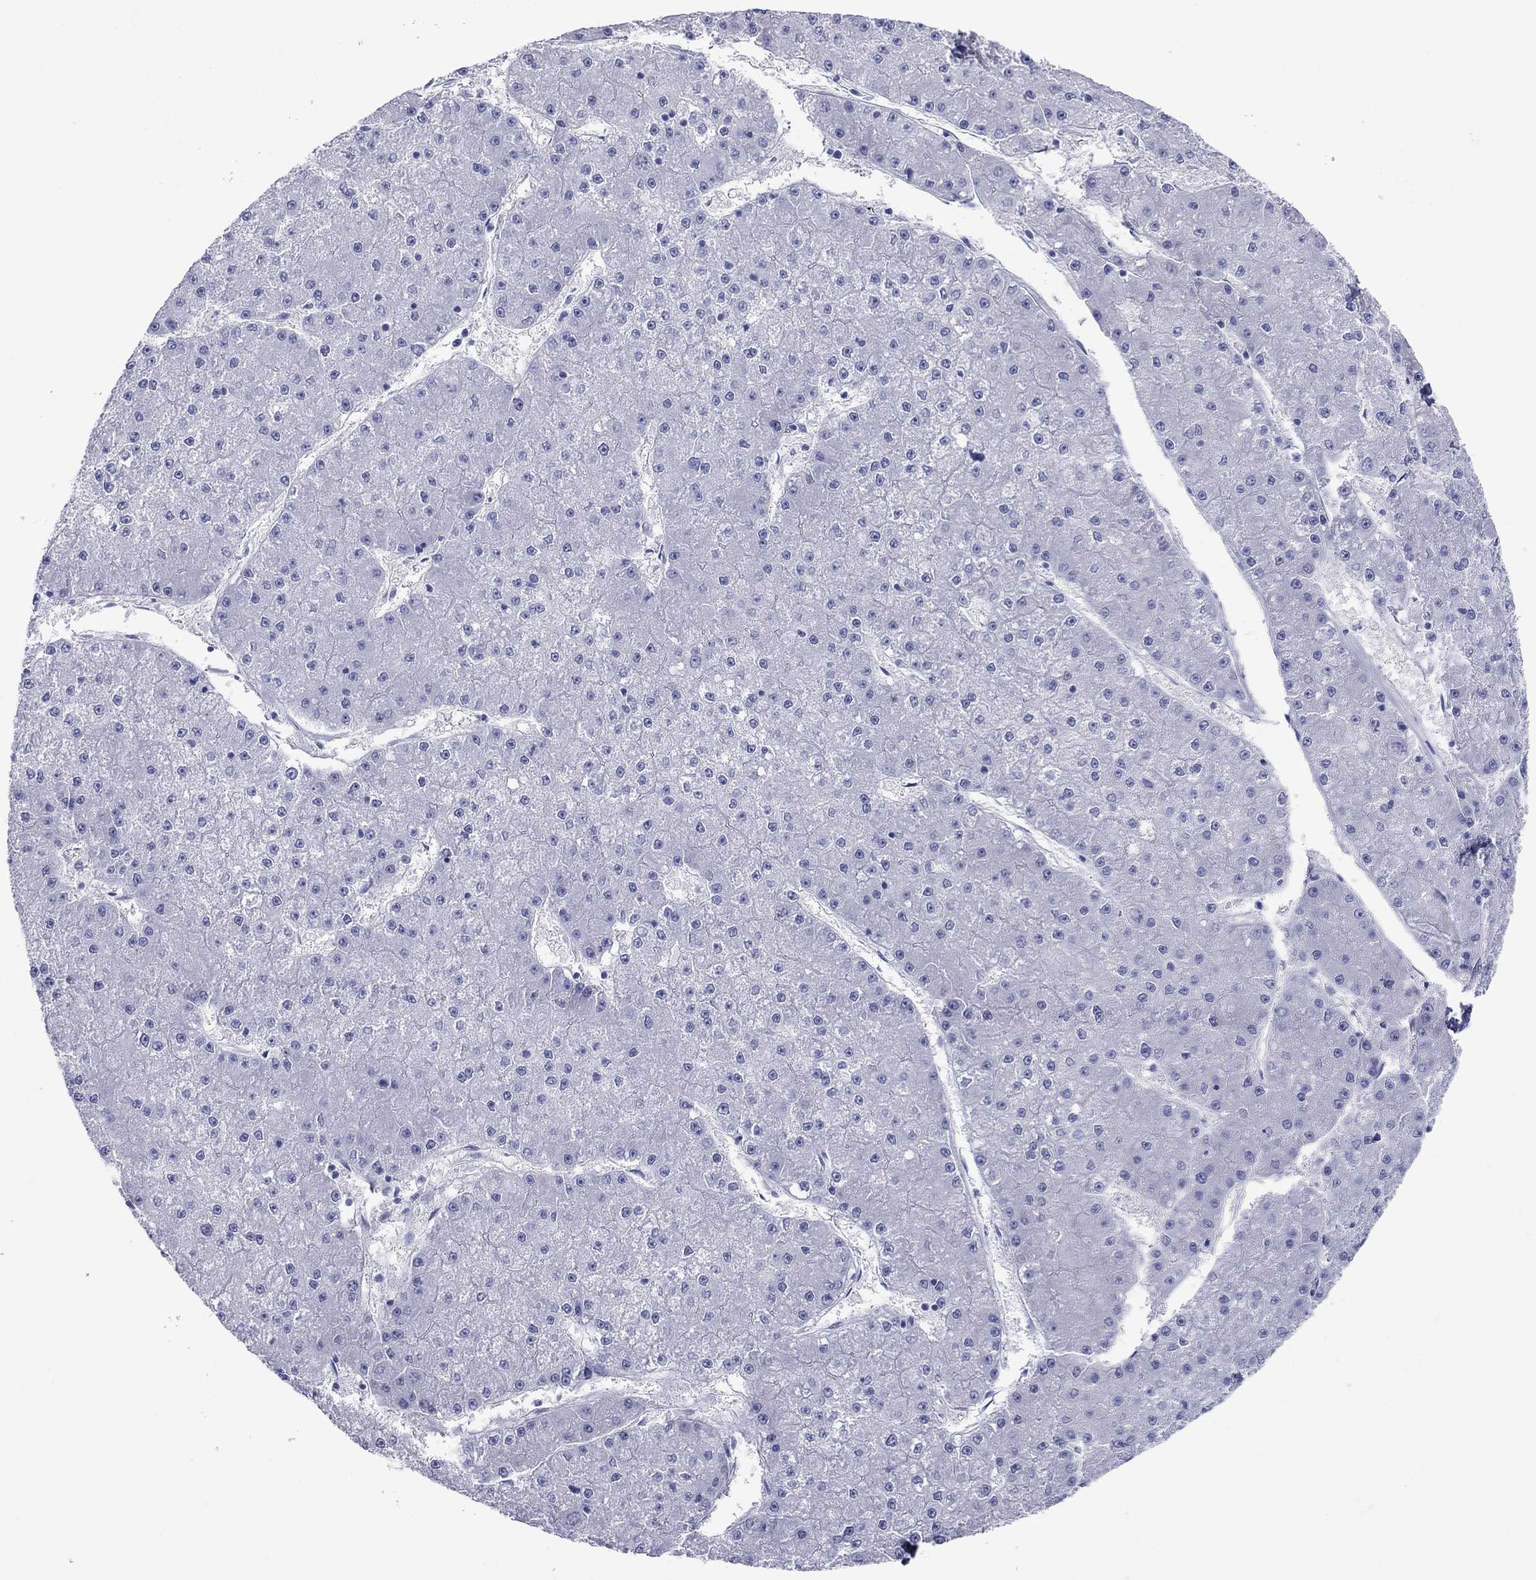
{"staining": {"intensity": "negative", "quantity": "none", "location": "none"}, "tissue": "liver cancer", "cell_type": "Tumor cells", "image_type": "cancer", "snomed": [{"axis": "morphology", "description": "Carcinoma, Hepatocellular, NOS"}, {"axis": "topography", "description": "Liver"}], "caption": "Liver hepatocellular carcinoma stained for a protein using immunohistochemistry (IHC) shows no staining tumor cells.", "gene": "ATP4A", "patient": {"sex": "male", "age": 73}}